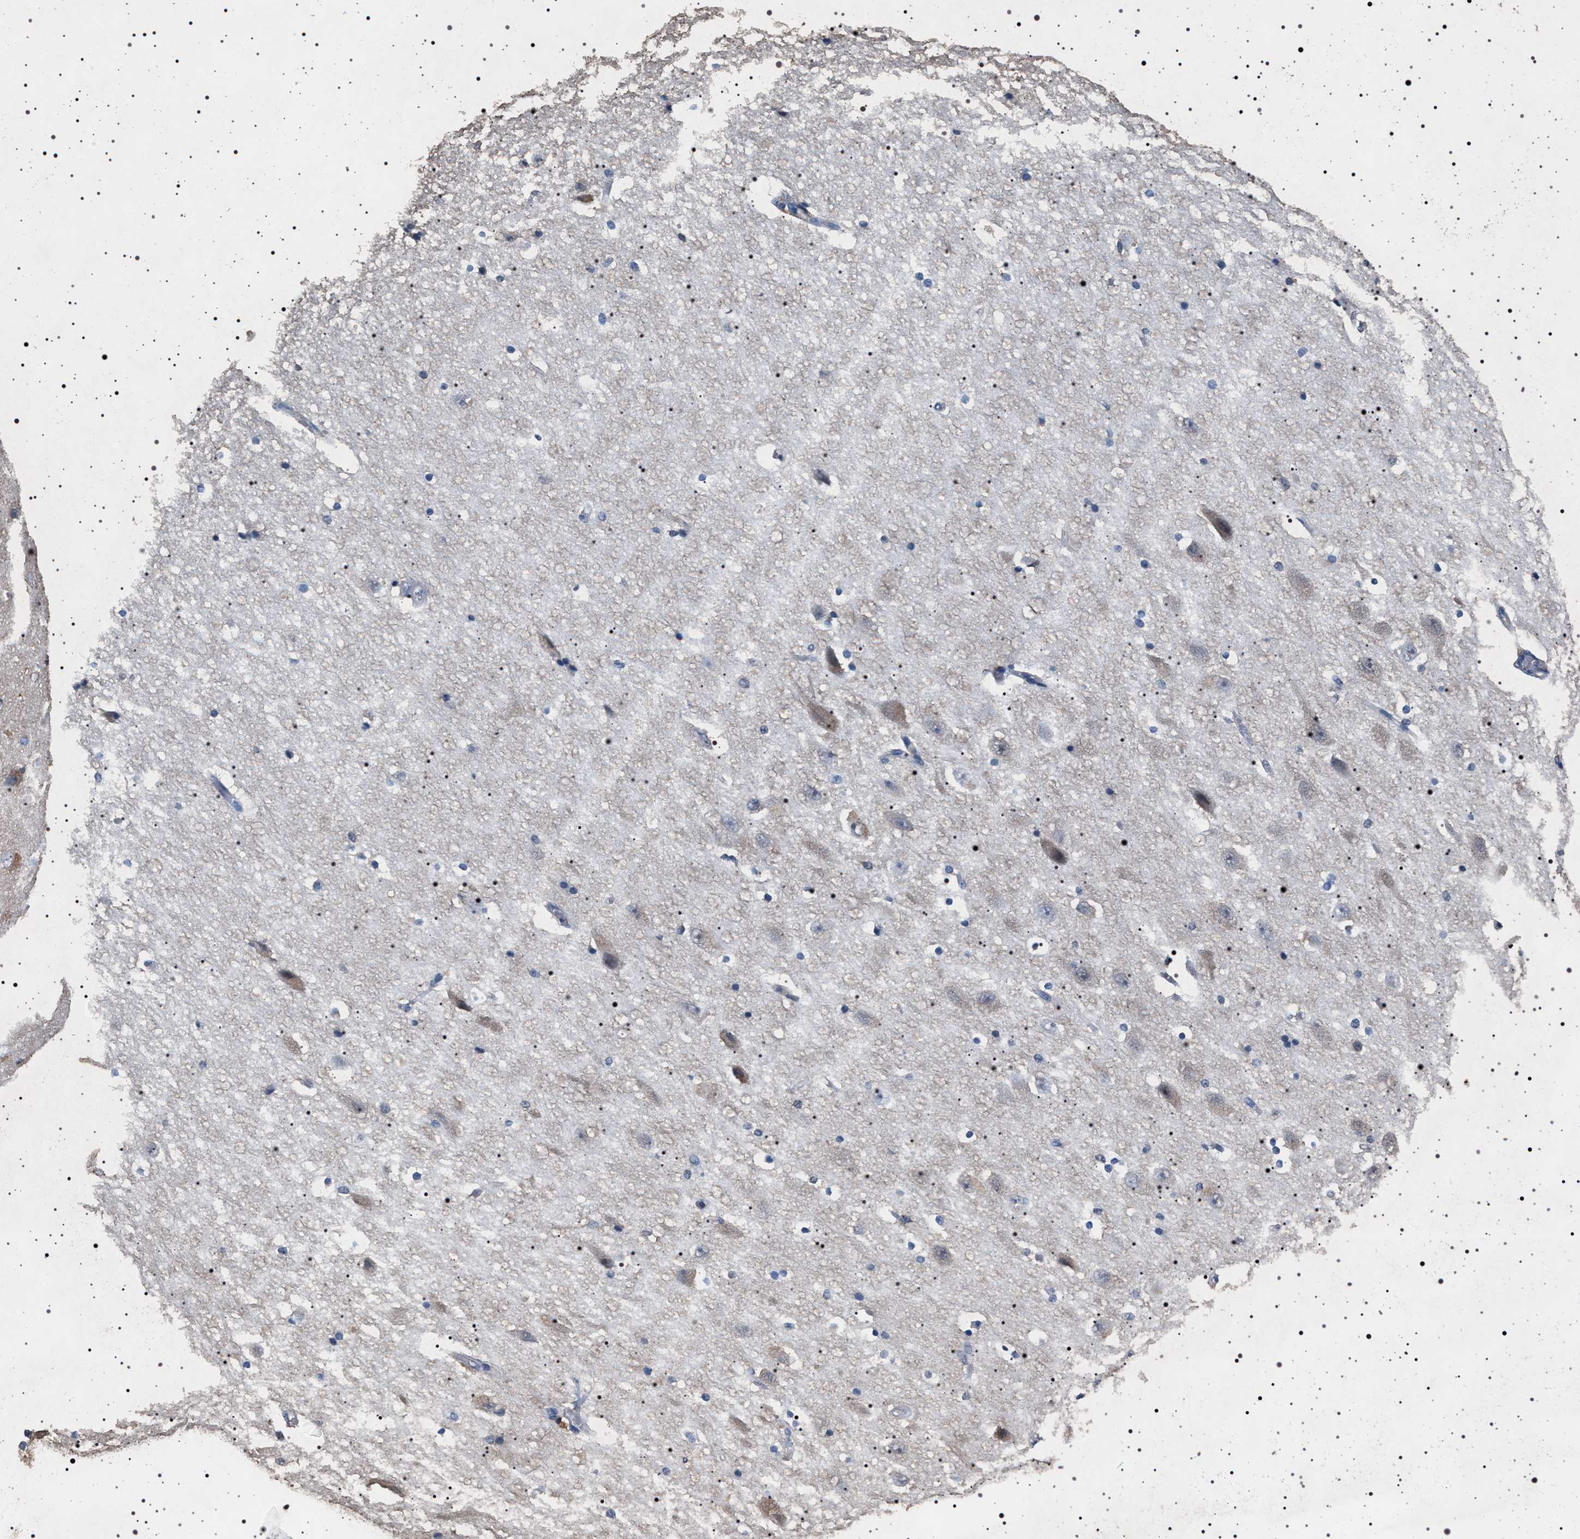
{"staining": {"intensity": "negative", "quantity": "none", "location": "none"}, "tissue": "hippocampus", "cell_type": "Glial cells", "image_type": "normal", "snomed": [{"axis": "morphology", "description": "Normal tissue, NOS"}, {"axis": "topography", "description": "Hippocampus"}], "caption": "Immunohistochemistry of benign human hippocampus demonstrates no positivity in glial cells.", "gene": "SMAP2", "patient": {"sex": "female", "age": 19}}